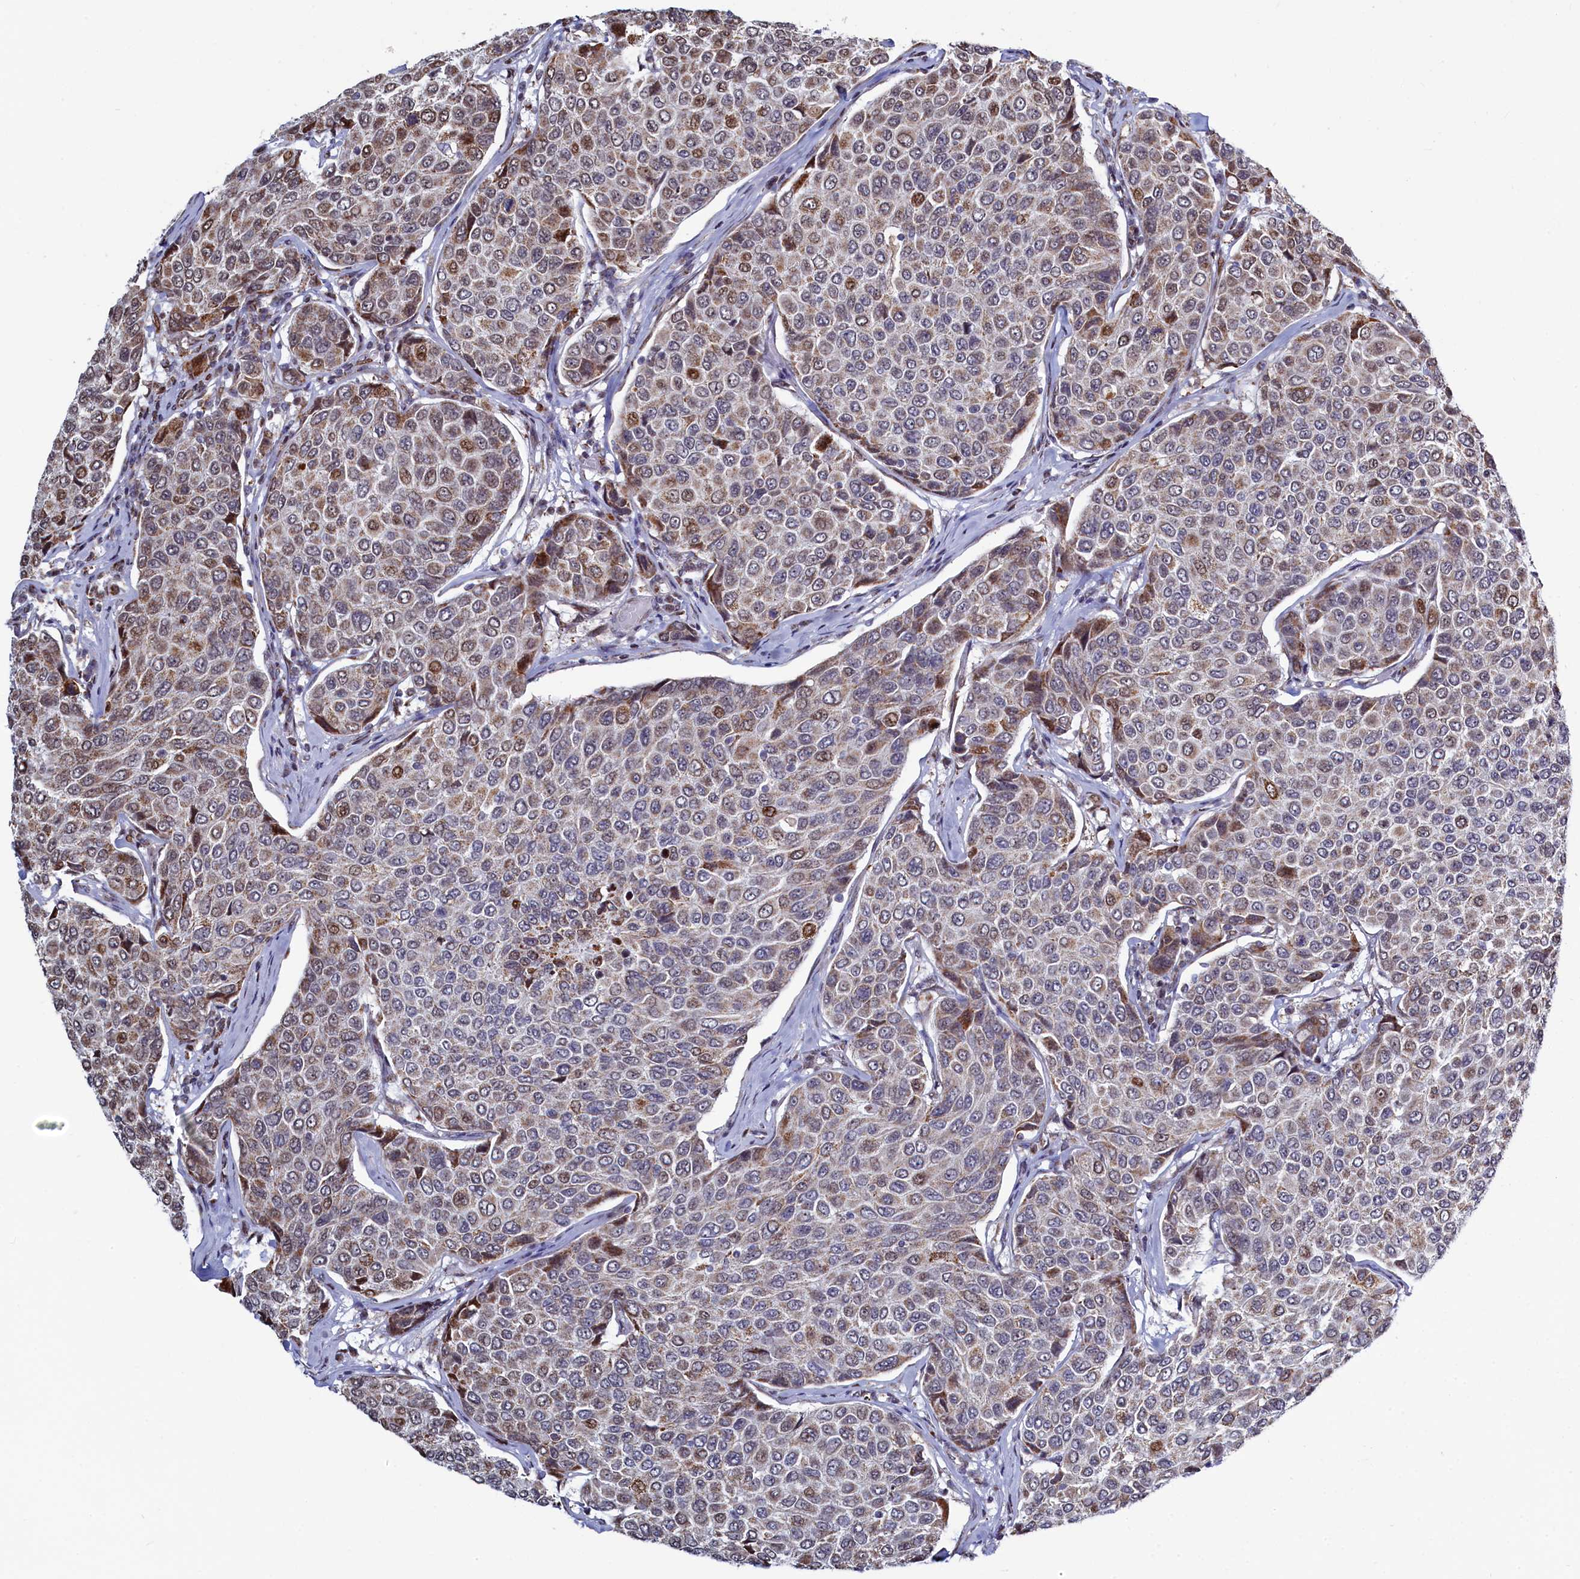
{"staining": {"intensity": "moderate", "quantity": ">75%", "location": "cytoplasmic/membranous"}, "tissue": "breast cancer", "cell_type": "Tumor cells", "image_type": "cancer", "snomed": [{"axis": "morphology", "description": "Duct carcinoma"}, {"axis": "topography", "description": "Breast"}], "caption": "Brown immunohistochemical staining in infiltrating ductal carcinoma (breast) shows moderate cytoplasmic/membranous expression in about >75% of tumor cells.", "gene": "HDGFL3", "patient": {"sex": "female", "age": 55}}